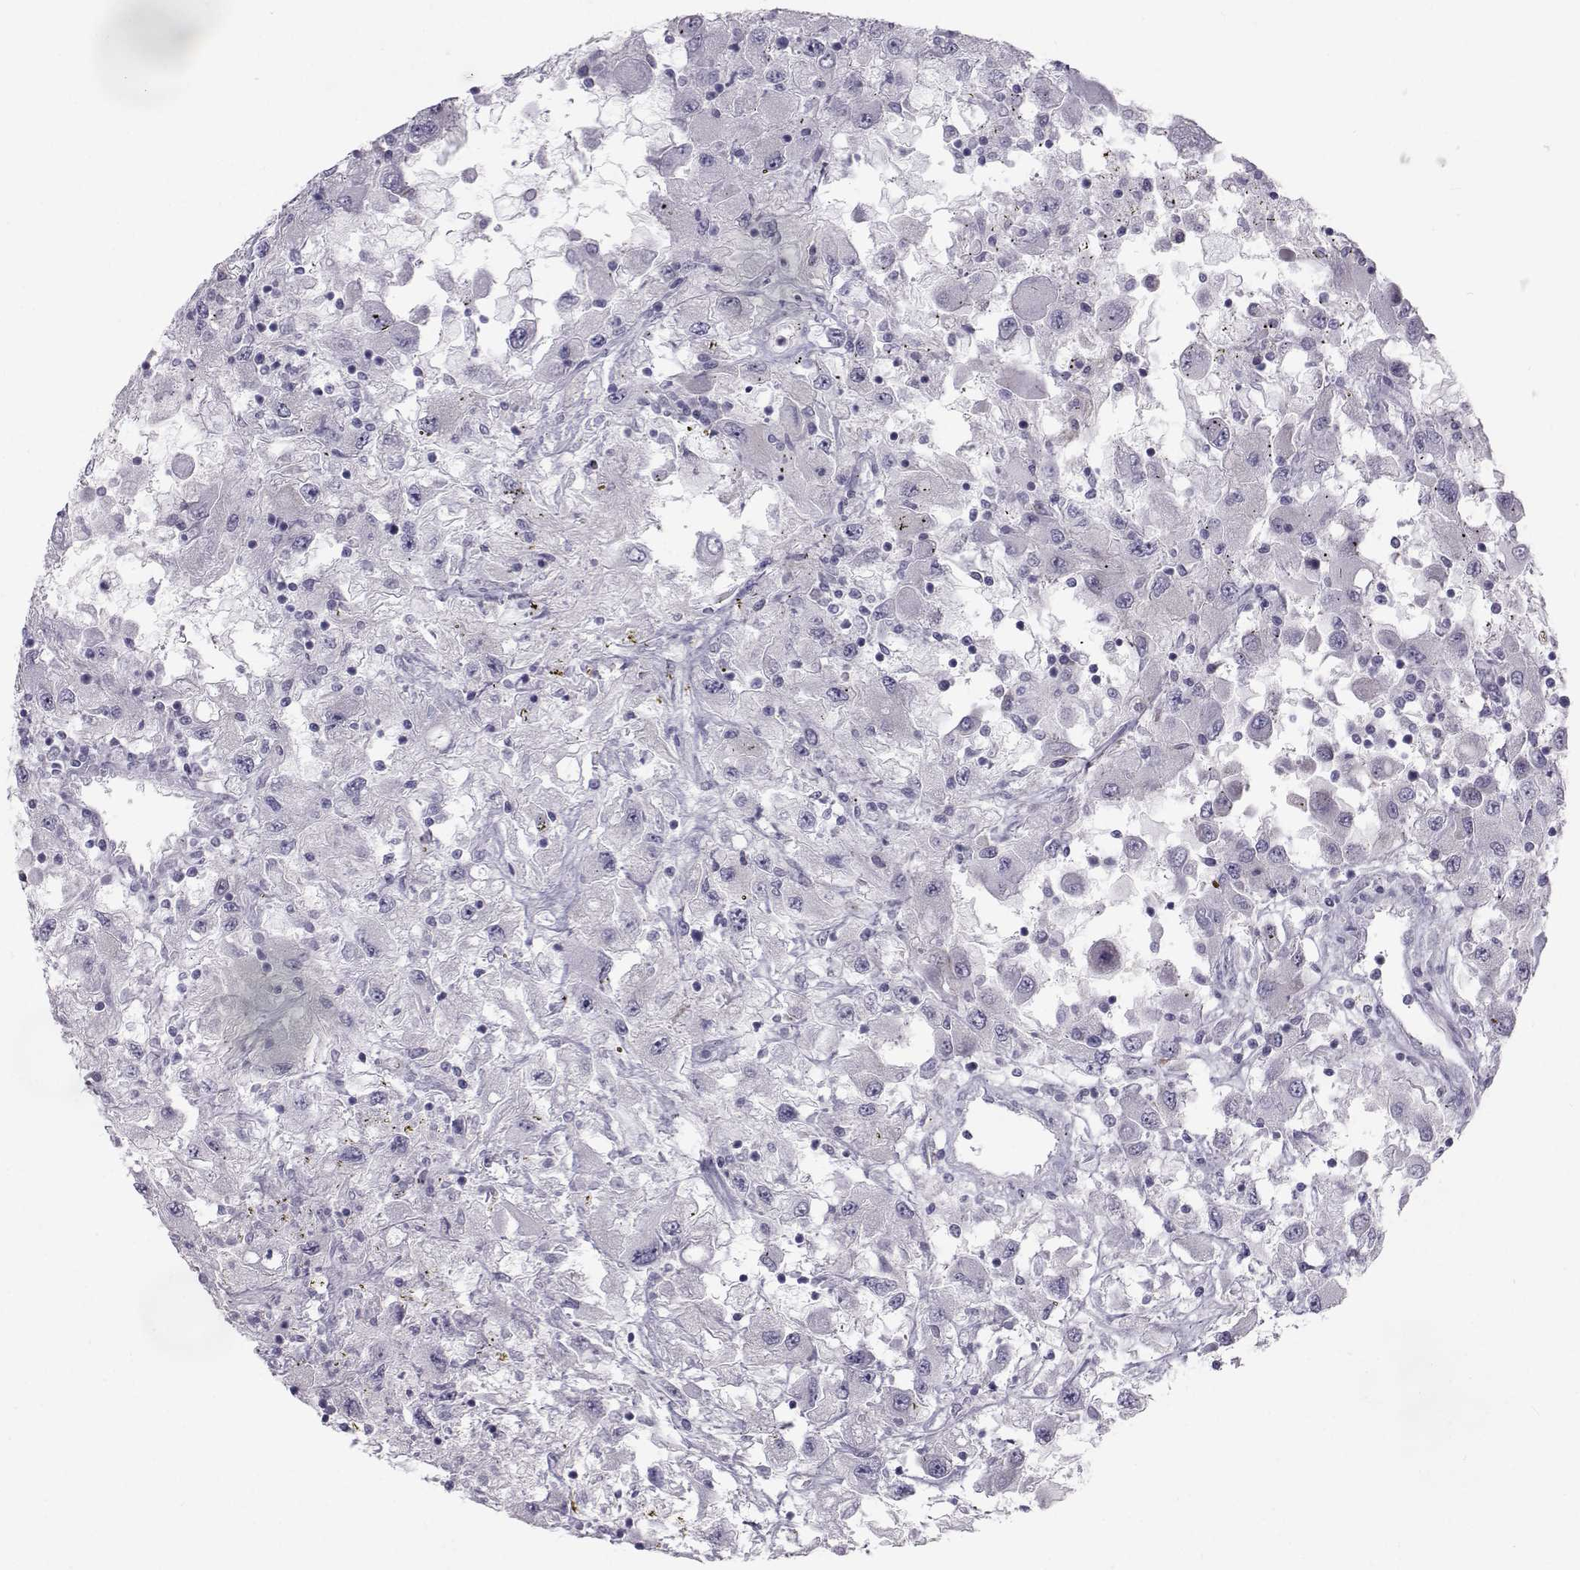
{"staining": {"intensity": "negative", "quantity": "none", "location": "none"}, "tissue": "renal cancer", "cell_type": "Tumor cells", "image_type": "cancer", "snomed": [{"axis": "morphology", "description": "Adenocarcinoma, NOS"}, {"axis": "topography", "description": "Kidney"}], "caption": "Micrograph shows no protein staining in tumor cells of adenocarcinoma (renal) tissue.", "gene": "GARIN3", "patient": {"sex": "female", "age": 67}}